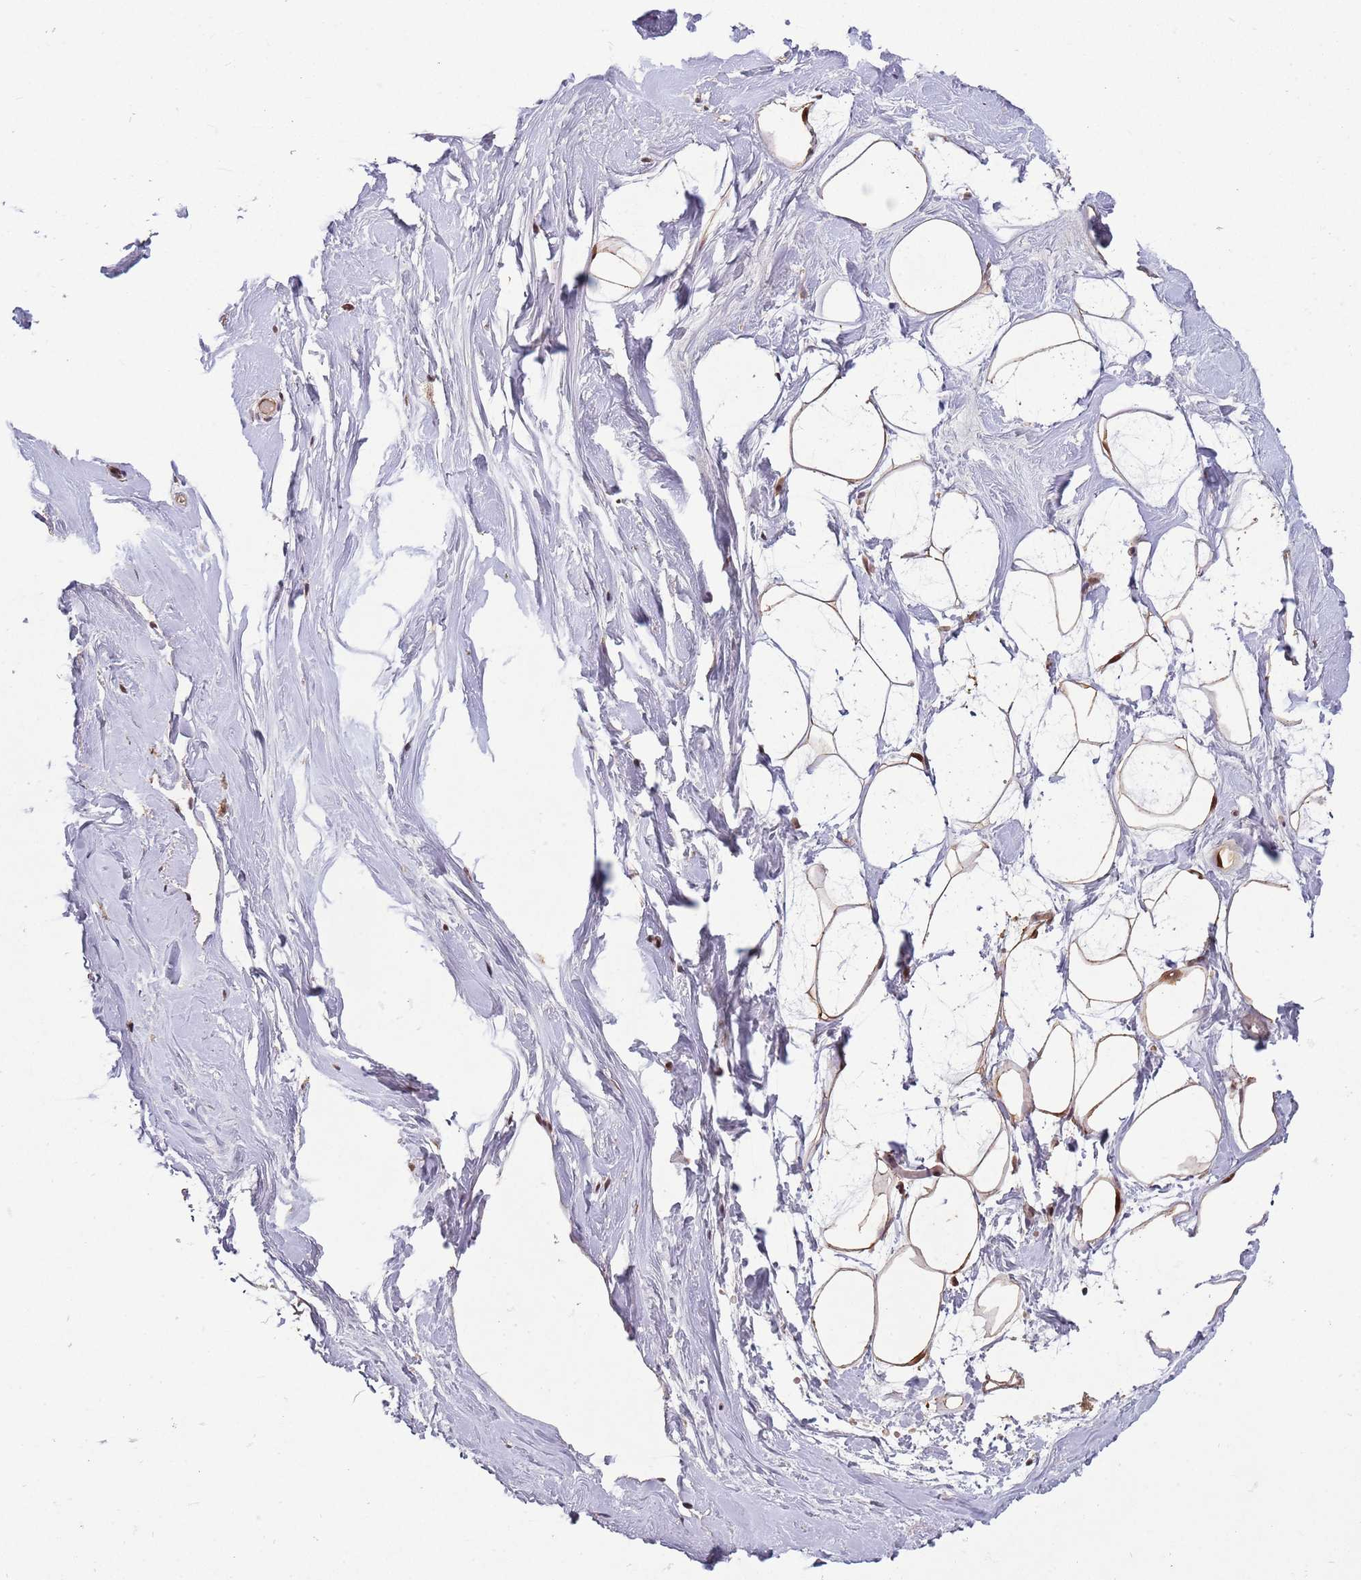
{"staining": {"intensity": "moderate", "quantity": "<25%", "location": "cytoplasmic/membranous,nuclear"}, "tissue": "breast", "cell_type": "Adipocytes", "image_type": "normal", "snomed": [{"axis": "morphology", "description": "Normal tissue, NOS"}, {"axis": "morphology", "description": "Adenoma, NOS"}, {"axis": "topography", "description": "Breast"}], "caption": "The micrograph shows immunohistochemical staining of benign breast. There is moderate cytoplasmic/membranous,nuclear staining is present in approximately <25% of adipocytes. The staining is performed using DAB brown chromogen to label protein expression. The nuclei are counter-stained blue using hematoxylin.", "gene": "ZNF639", "patient": {"sex": "female", "age": 23}}